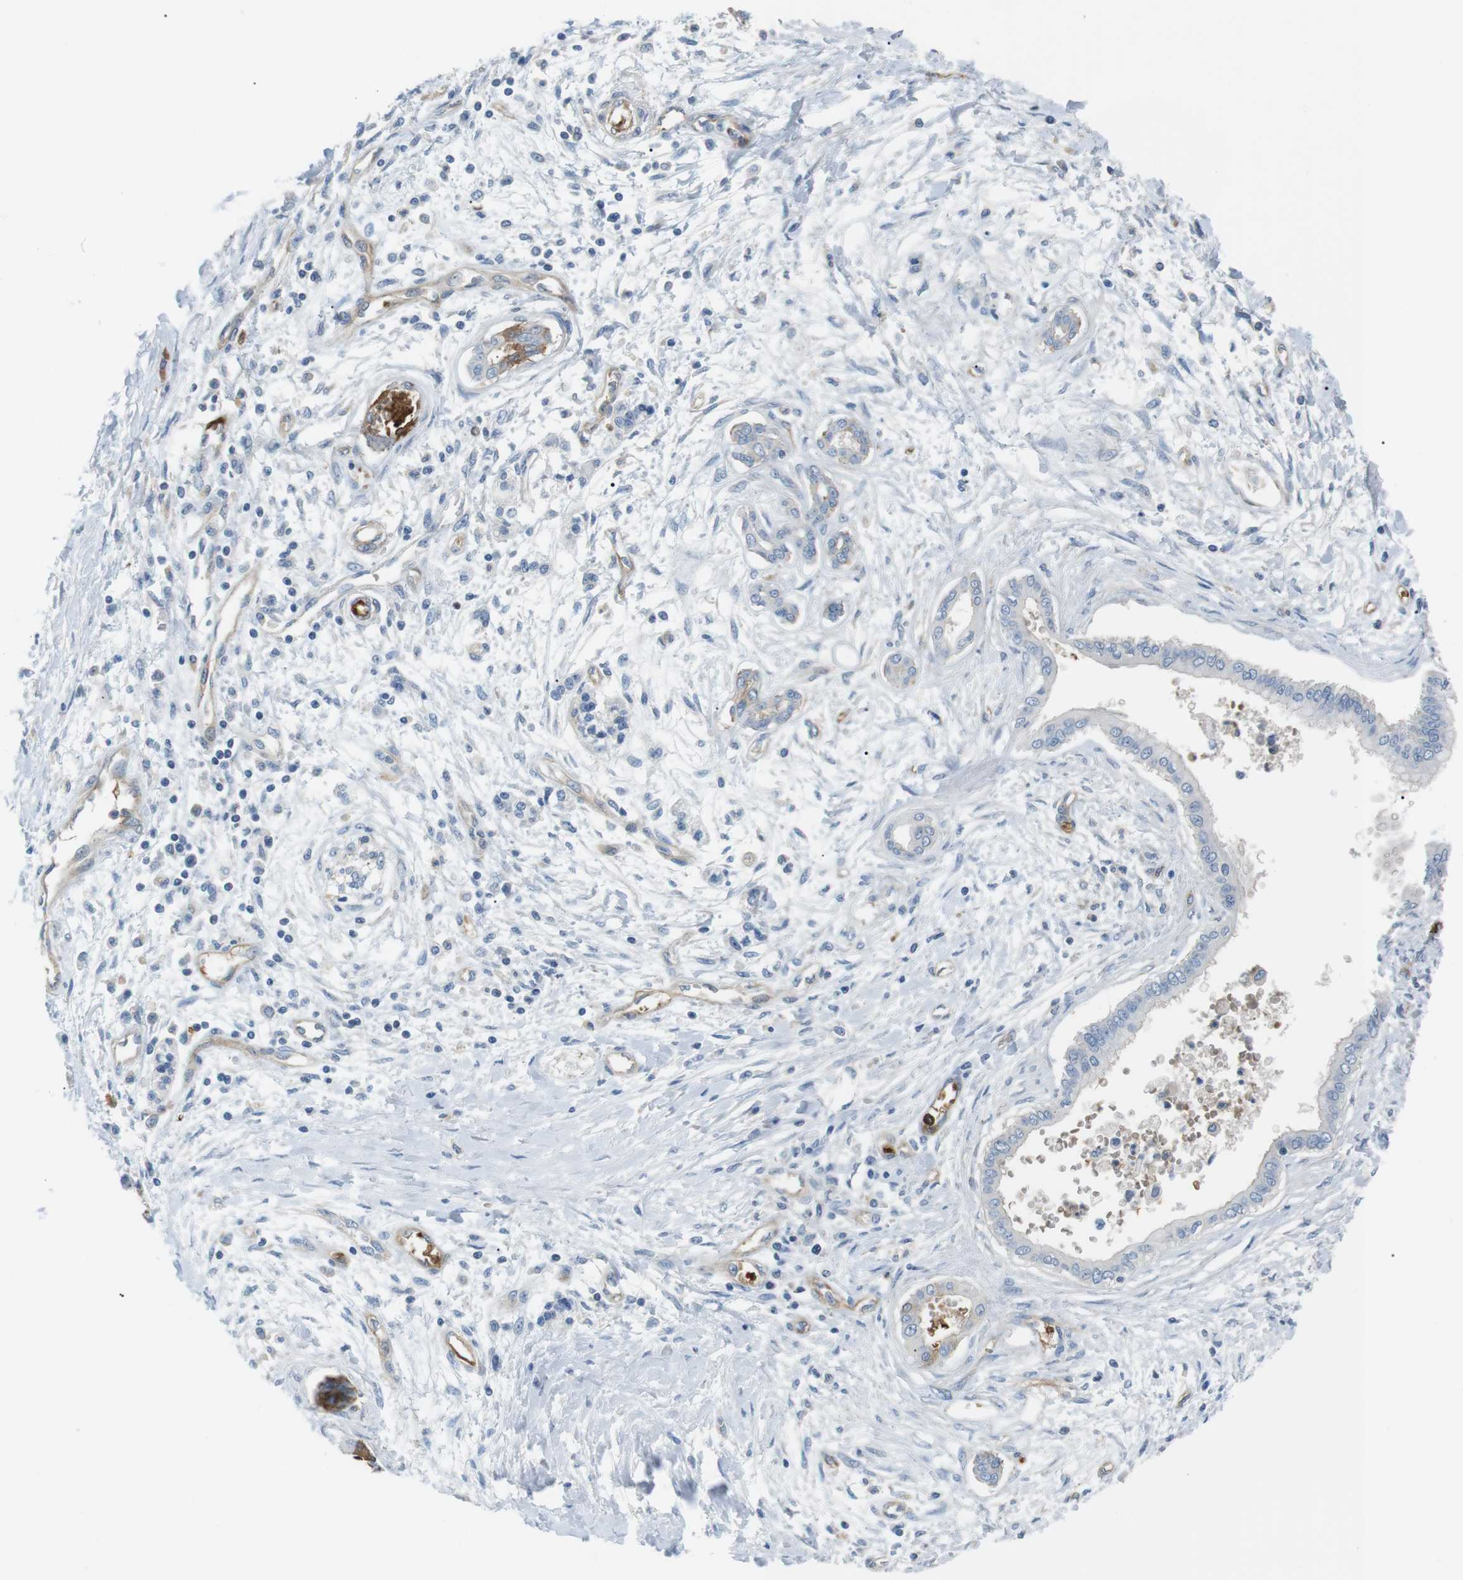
{"staining": {"intensity": "moderate", "quantity": "<25%", "location": "cytoplasmic/membranous"}, "tissue": "pancreatic cancer", "cell_type": "Tumor cells", "image_type": "cancer", "snomed": [{"axis": "morphology", "description": "Adenocarcinoma, NOS"}, {"axis": "topography", "description": "Pancreas"}], "caption": "High-power microscopy captured an immunohistochemistry (IHC) histopathology image of adenocarcinoma (pancreatic), revealing moderate cytoplasmic/membranous staining in approximately <25% of tumor cells.", "gene": "ADCY10", "patient": {"sex": "male", "age": 56}}